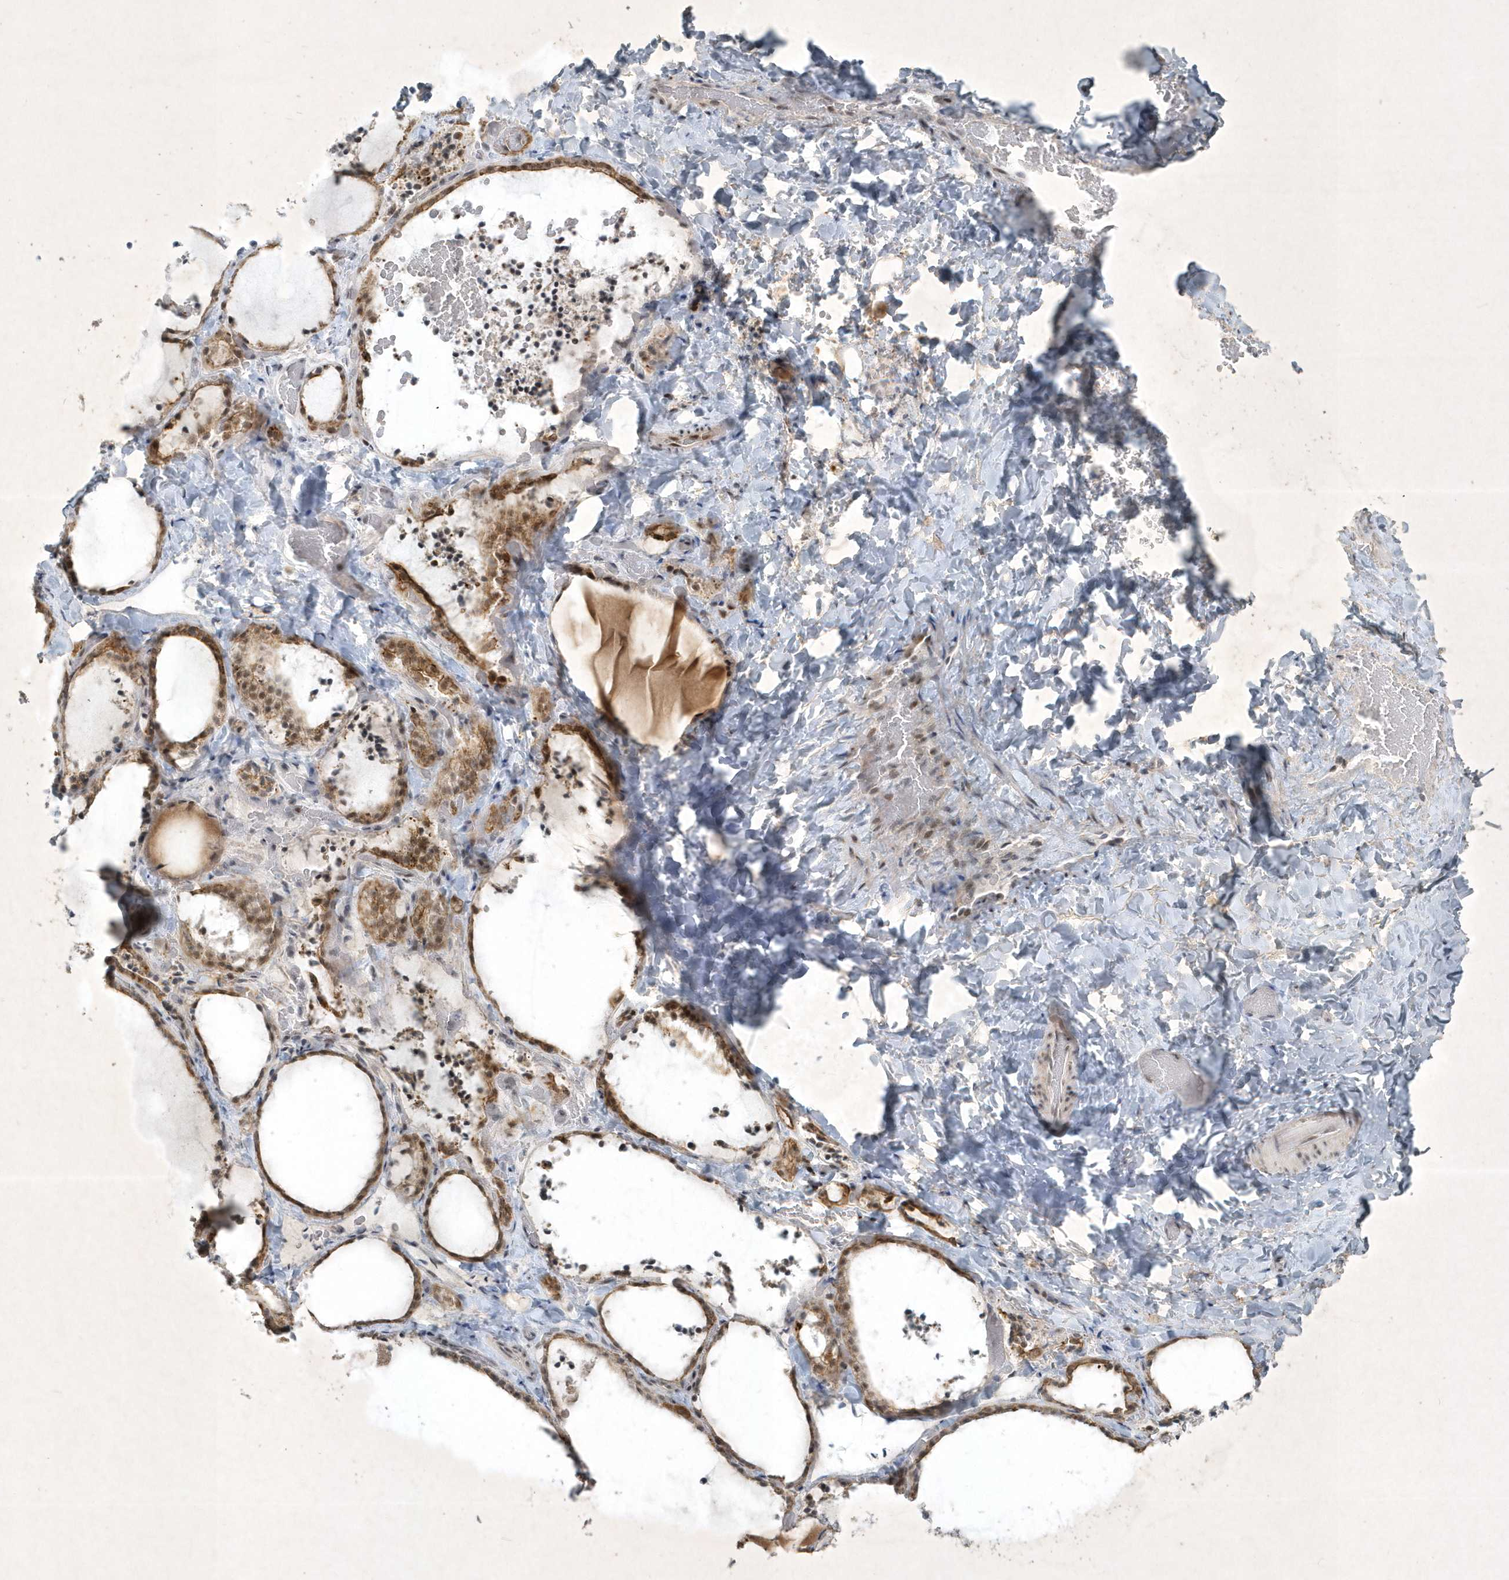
{"staining": {"intensity": "weak", "quantity": "<25%", "location": "cytoplasmic/membranous,nuclear"}, "tissue": "thyroid gland", "cell_type": "Glandular cells", "image_type": "normal", "snomed": [{"axis": "morphology", "description": "Normal tissue, NOS"}, {"axis": "topography", "description": "Thyroid gland"}], "caption": "The immunohistochemistry (IHC) photomicrograph has no significant positivity in glandular cells of thyroid gland. Nuclei are stained in blue.", "gene": "ZBTB9", "patient": {"sex": "female", "age": 22}}